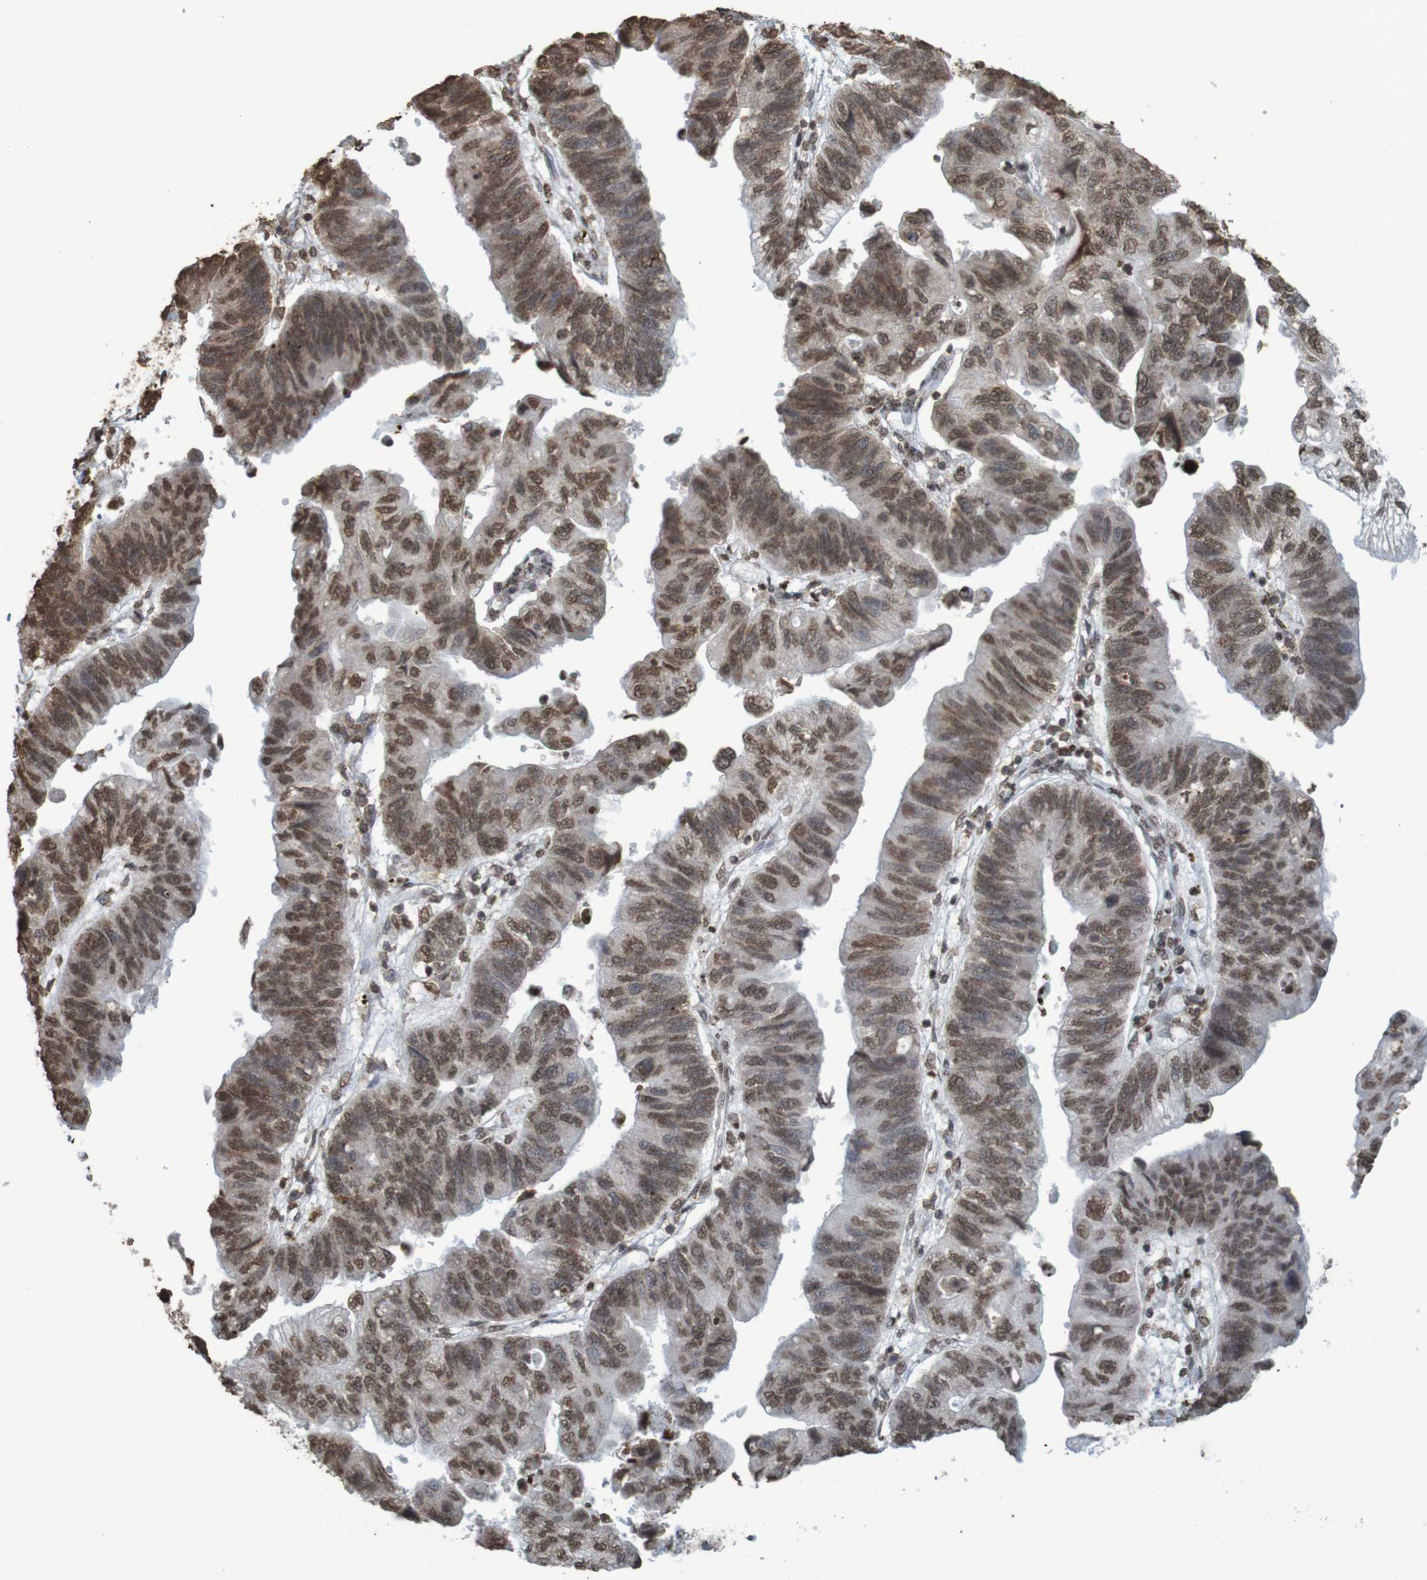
{"staining": {"intensity": "moderate", "quantity": ">75%", "location": "nuclear"}, "tissue": "stomach cancer", "cell_type": "Tumor cells", "image_type": "cancer", "snomed": [{"axis": "morphology", "description": "Adenocarcinoma, NOS"}, {"axis": "topography", "description": "Stomach"}], "caption": "Human adenocarcinoma (stomach) stained for a protein (brown) demonstrates moderate nuclear positive expression in about >75% of tumor cells.", "gene": "GFI1", "patient": {"sex": "male", "age": 59}}